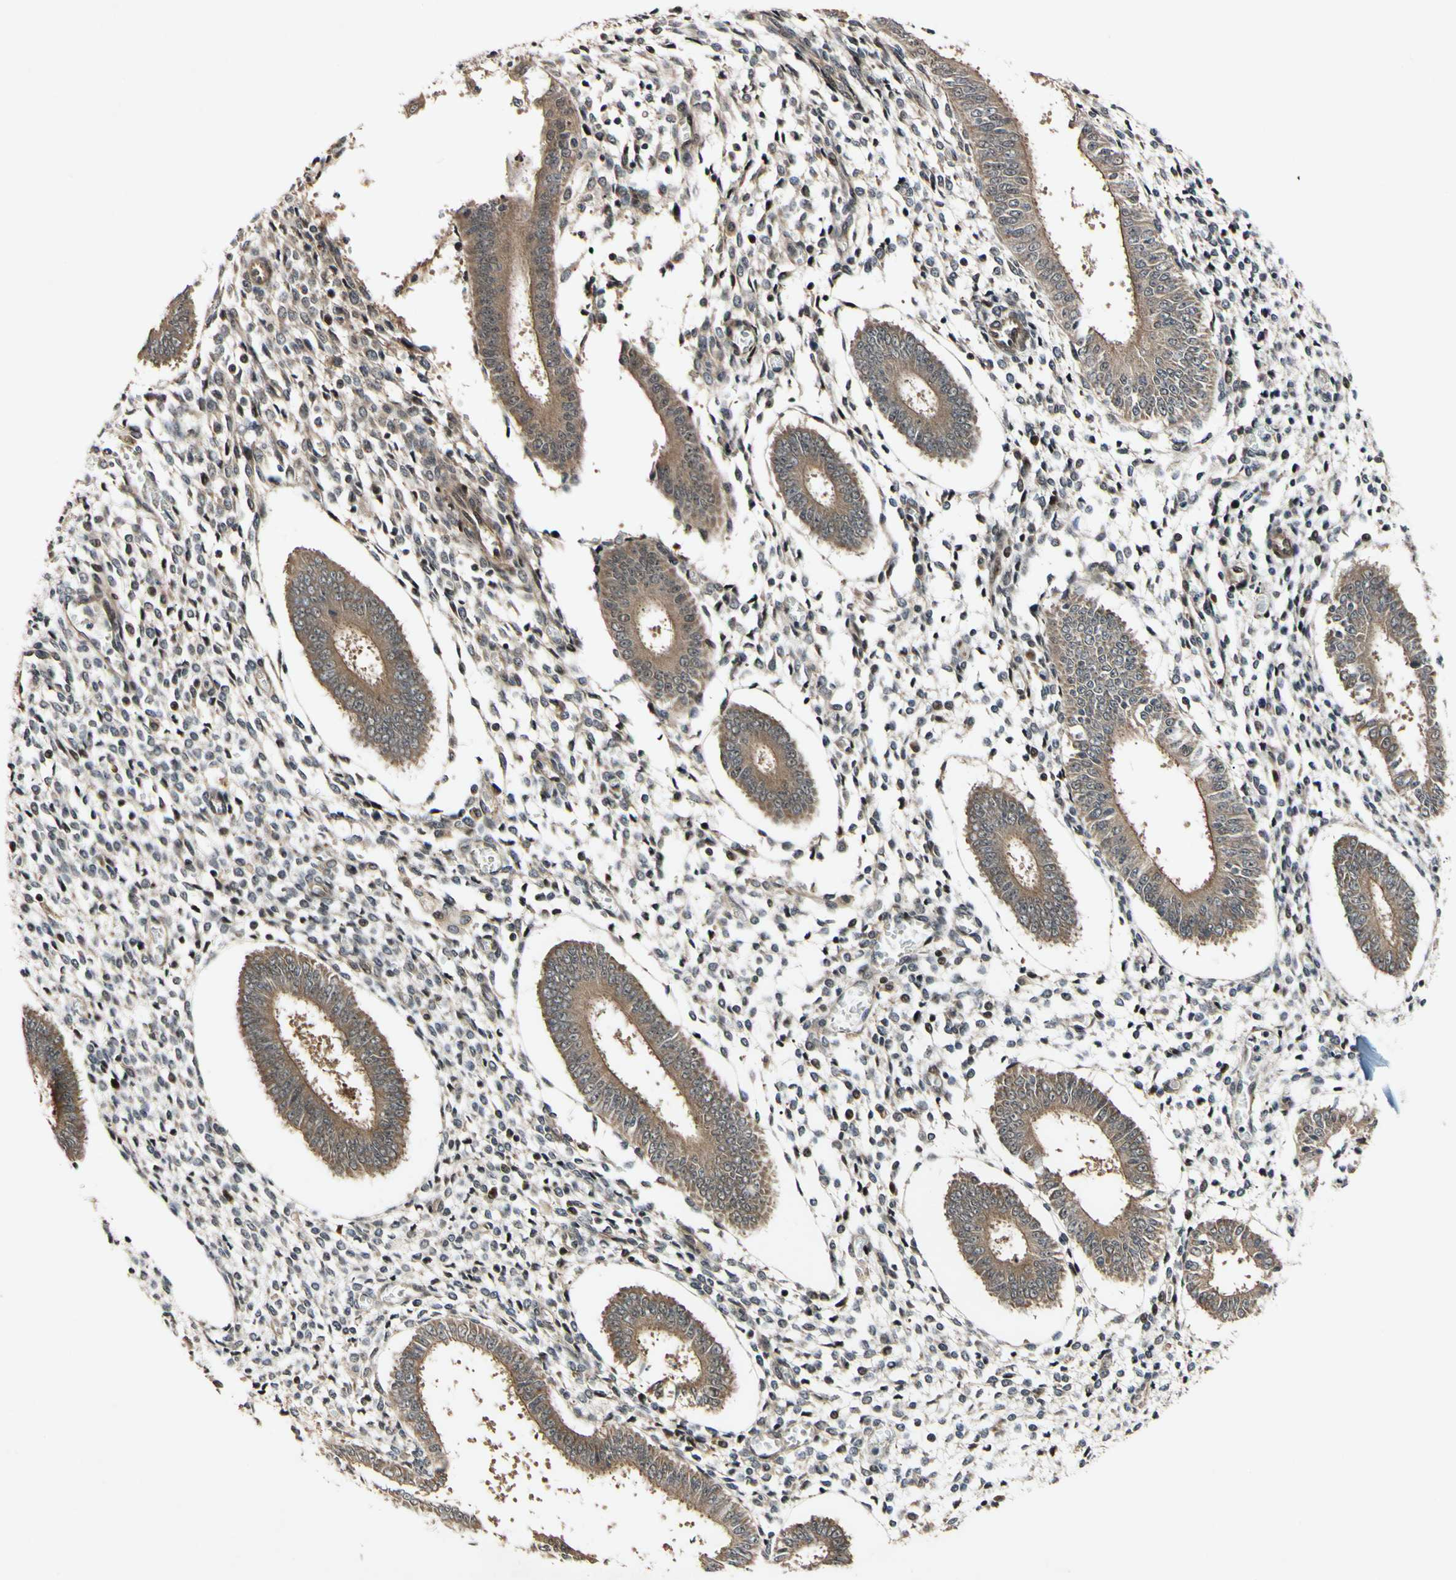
{"staining": {"intensity": "weak", "quantity": ">75%", "location": "cytoplasmic/membranous"}, "tissue": "endometrium", "cell_type": "Cells in endometrial stroma", "image_type": "normal", "snomed": [{"axis": "morphology", "description": "Normal tissue, NOS"}, {"axis": "topography", "description": "Endometrium"}], "caption": "Human endometrium stained with a brown dye demonstrates weak cytoplasmic/membranous positive expression in approximately >75% of cells in endometrial stroma.", "gene": "CSNK1E", "patient": {"sex": "female", "age": 35}}